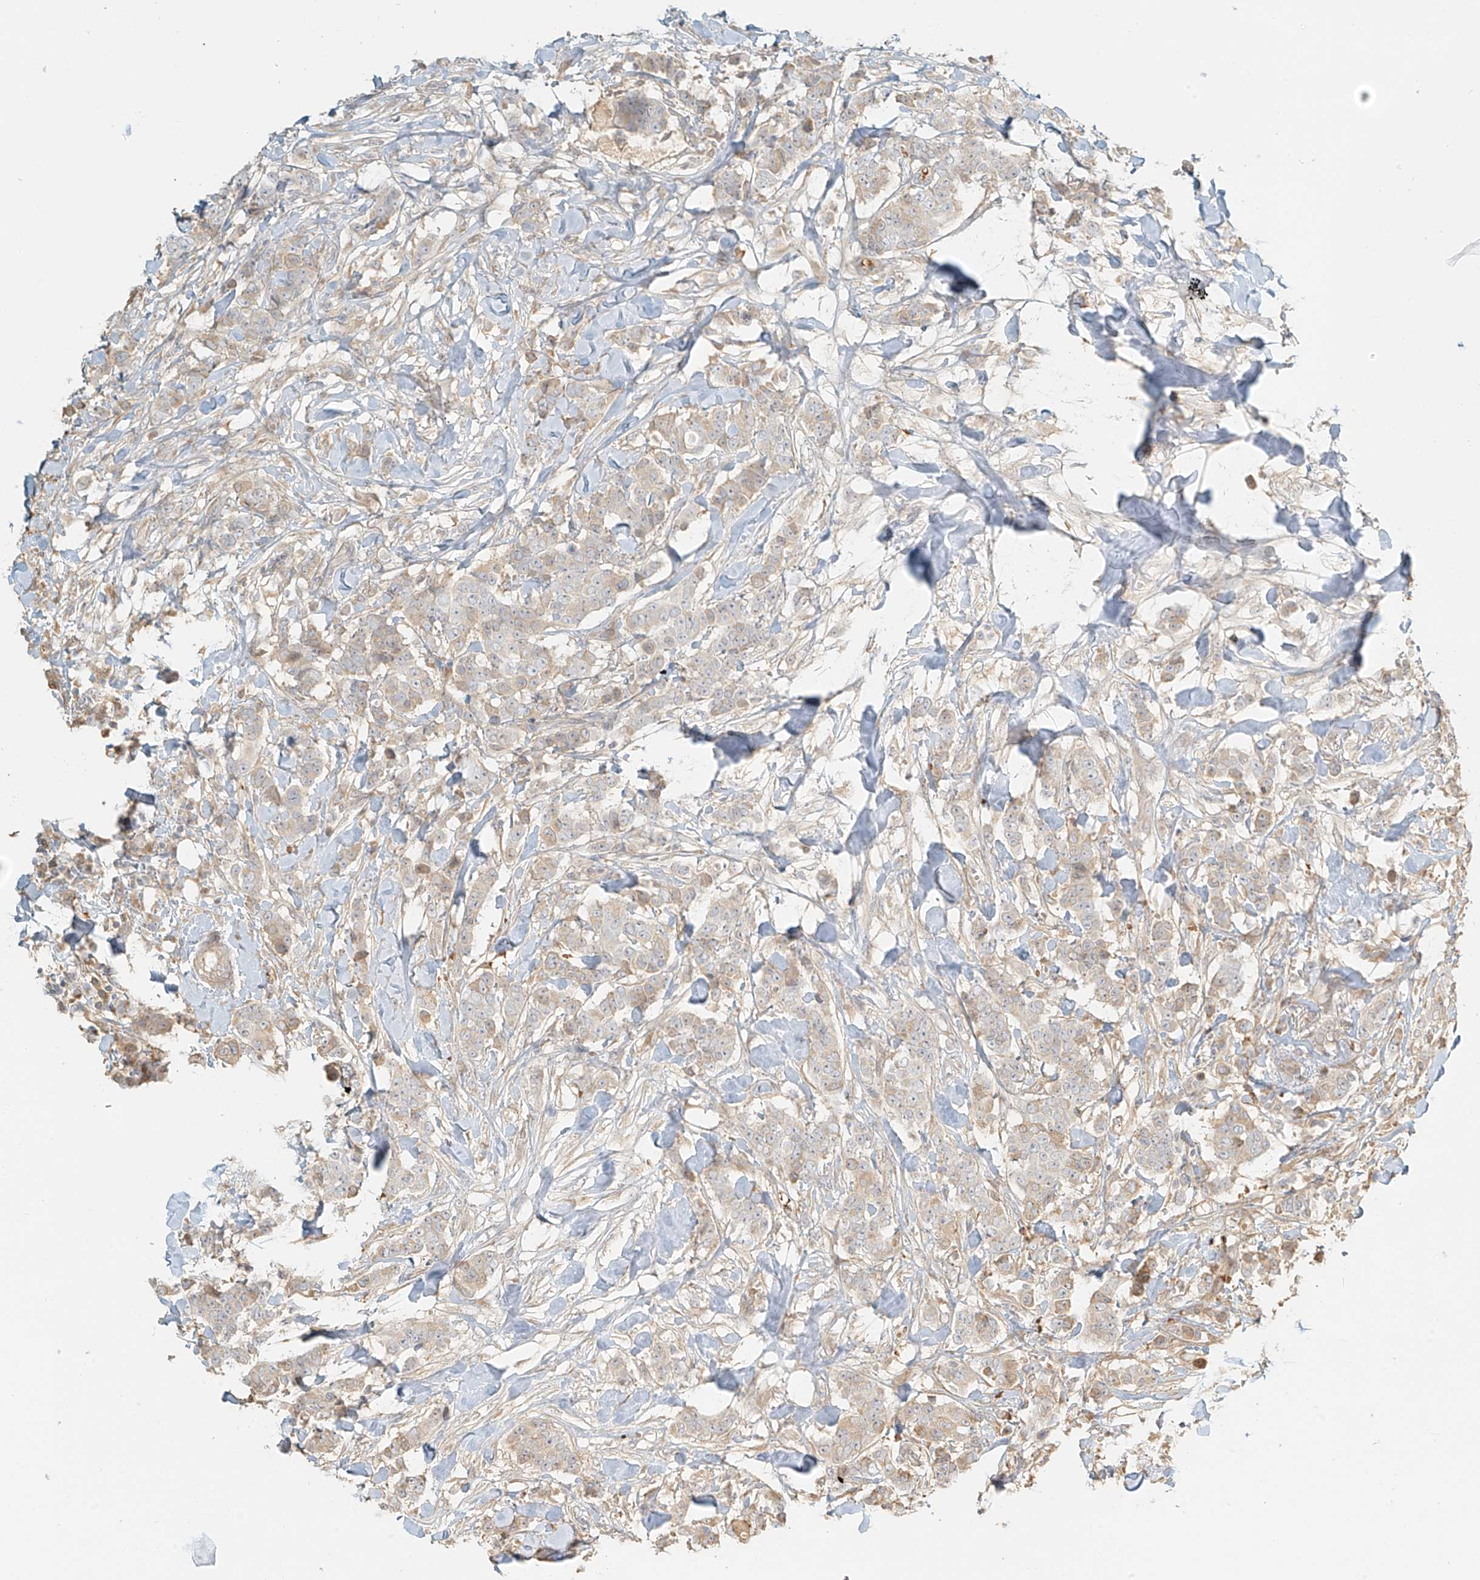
{"staining": {"intensity": "negative", "quantity": "none", "location": "none"}, "tissue": "breast cancer", "cell_type": "Tumor cells", "image_type": "cancer", "snomed": [{"axis": "morphology", "description": "Duct carcinoma"}, {"axis": "topography", "description": "Breast"}], "caption": "Breast cancer stained for a protein using IHC displays no positivity tumor cells.", "gene": "UPK1B", "patient": {"sex": "female", "age": 40}}